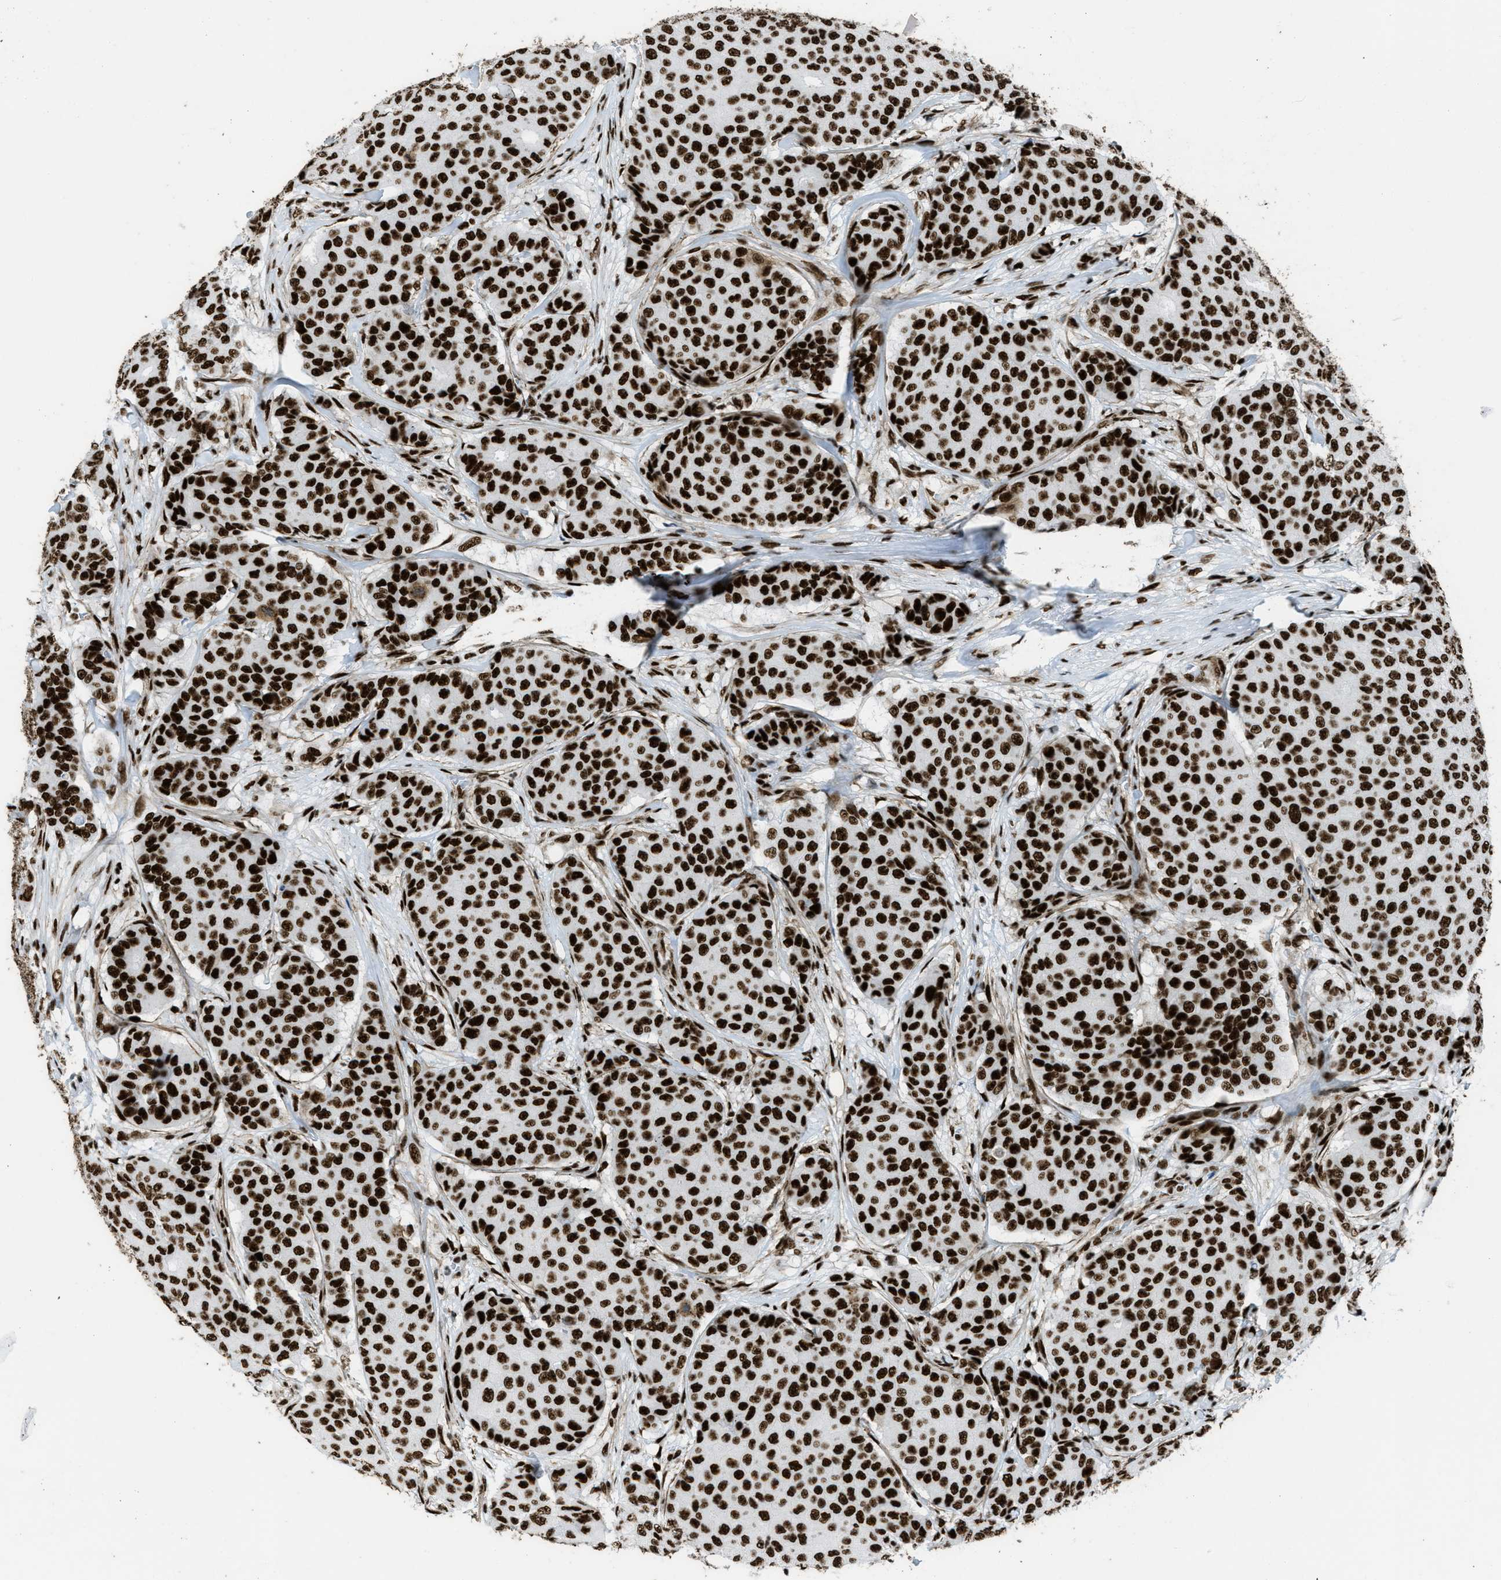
{"staining": {"intensity": "strong", "quantity": ">75%", "location": "nuclear"}, "tissue": "breast cancer", "cell_type": "Tumor cells", "image_type": "cancer", "snomed": [{"axis": "morphology", "description": "Duct carcinoma"}, {"axis": "topography", "description": "Breast"}], "caption": "Breast infiltrating ductal carcinoma tissue reveals strong nuclear positivity in approximately >75% of tumor cells", "gene": "ZNF207", "patient": {"sex": "female", "age": 75}}